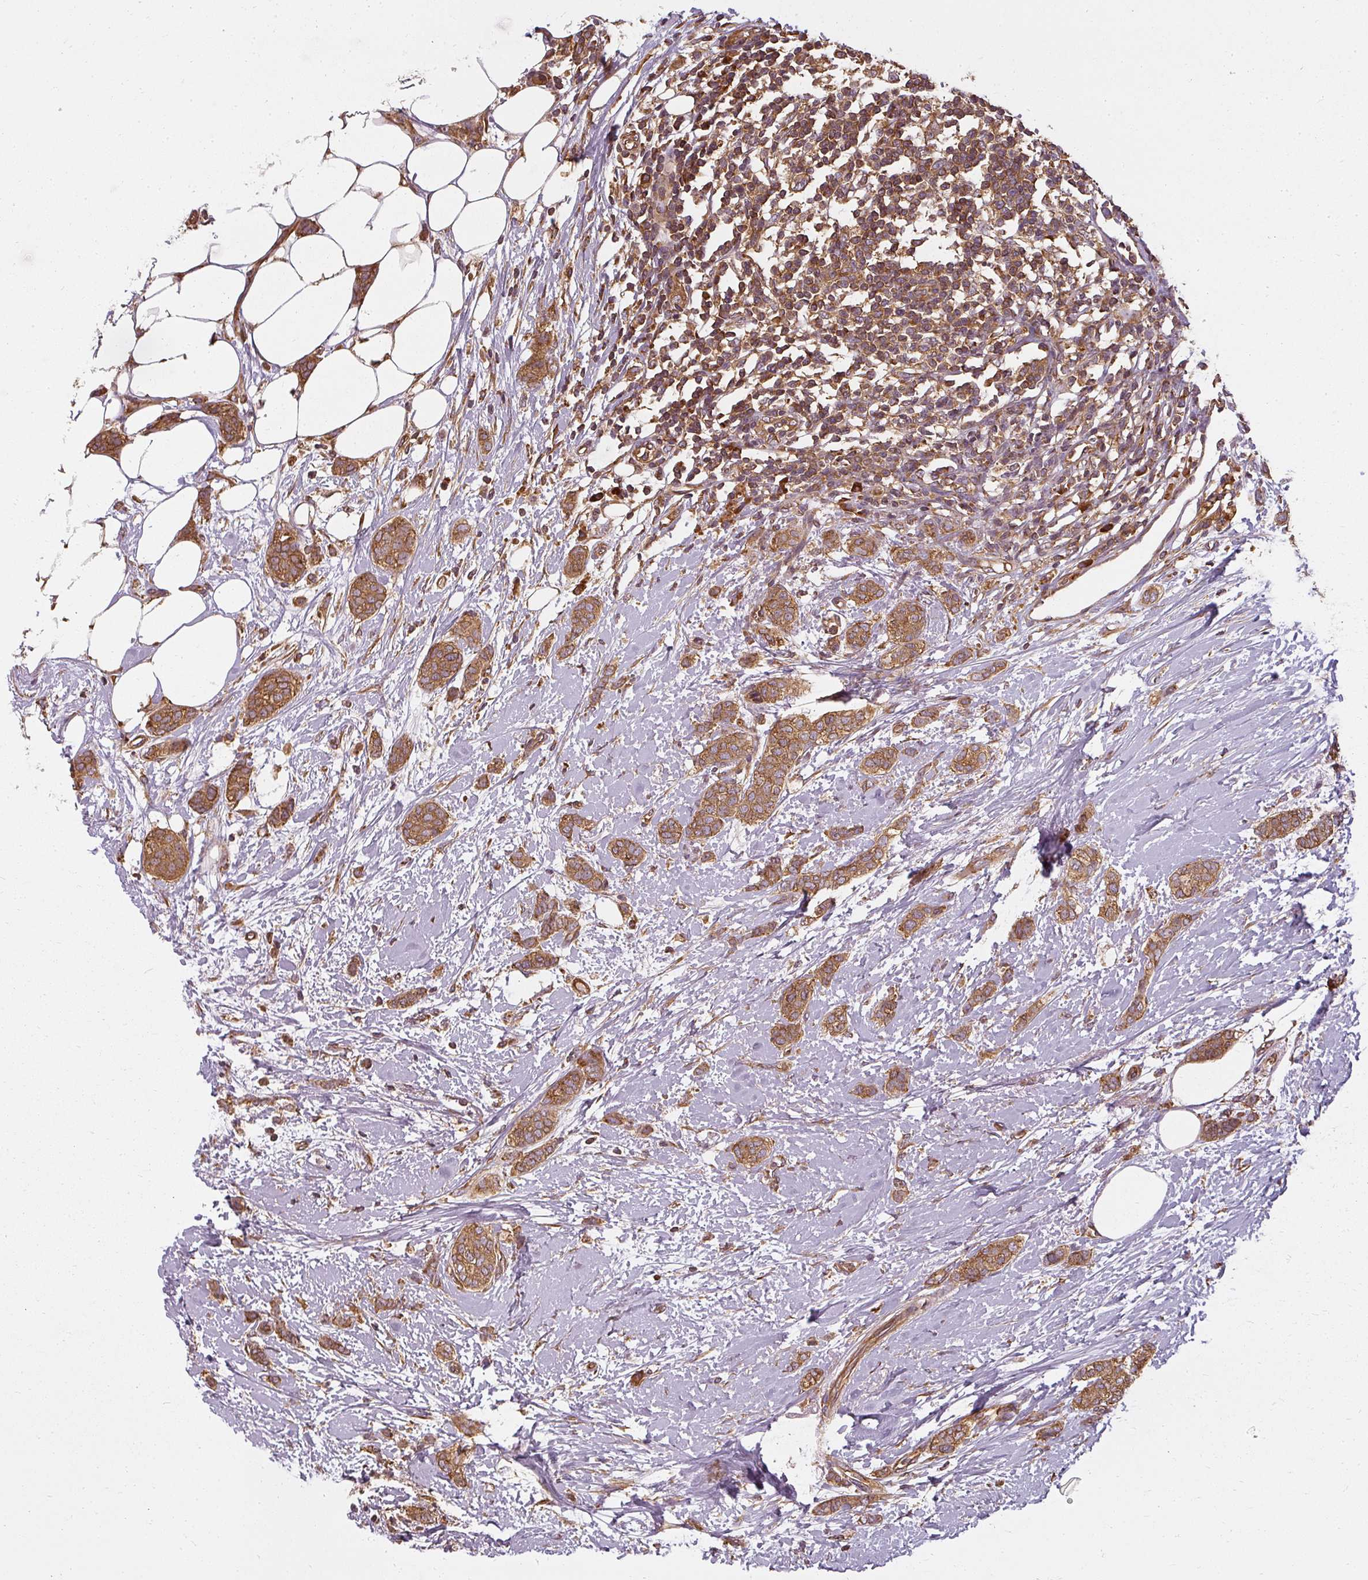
{"staining": {"intensity": "moderate", "quantity": ">75%", "location": "cytoplasmic/membranous"}, "tissue": "breast cancer", "cell_type": "Tumor cells", "image_type": "cancer", "snomed": [{"axis": "morphology", "description": "Duct carcinoma"}, {"axis": "topography", "description": "Breast"}], "caption": "Tumor cells display medium levels of moderate cytoplasmic/membranous positivity in approximately >75% of cells in human breast cancer (intraductal carcinoma).", "gene": "RPL24", "patient": {"sex": "female", "age": 72}}